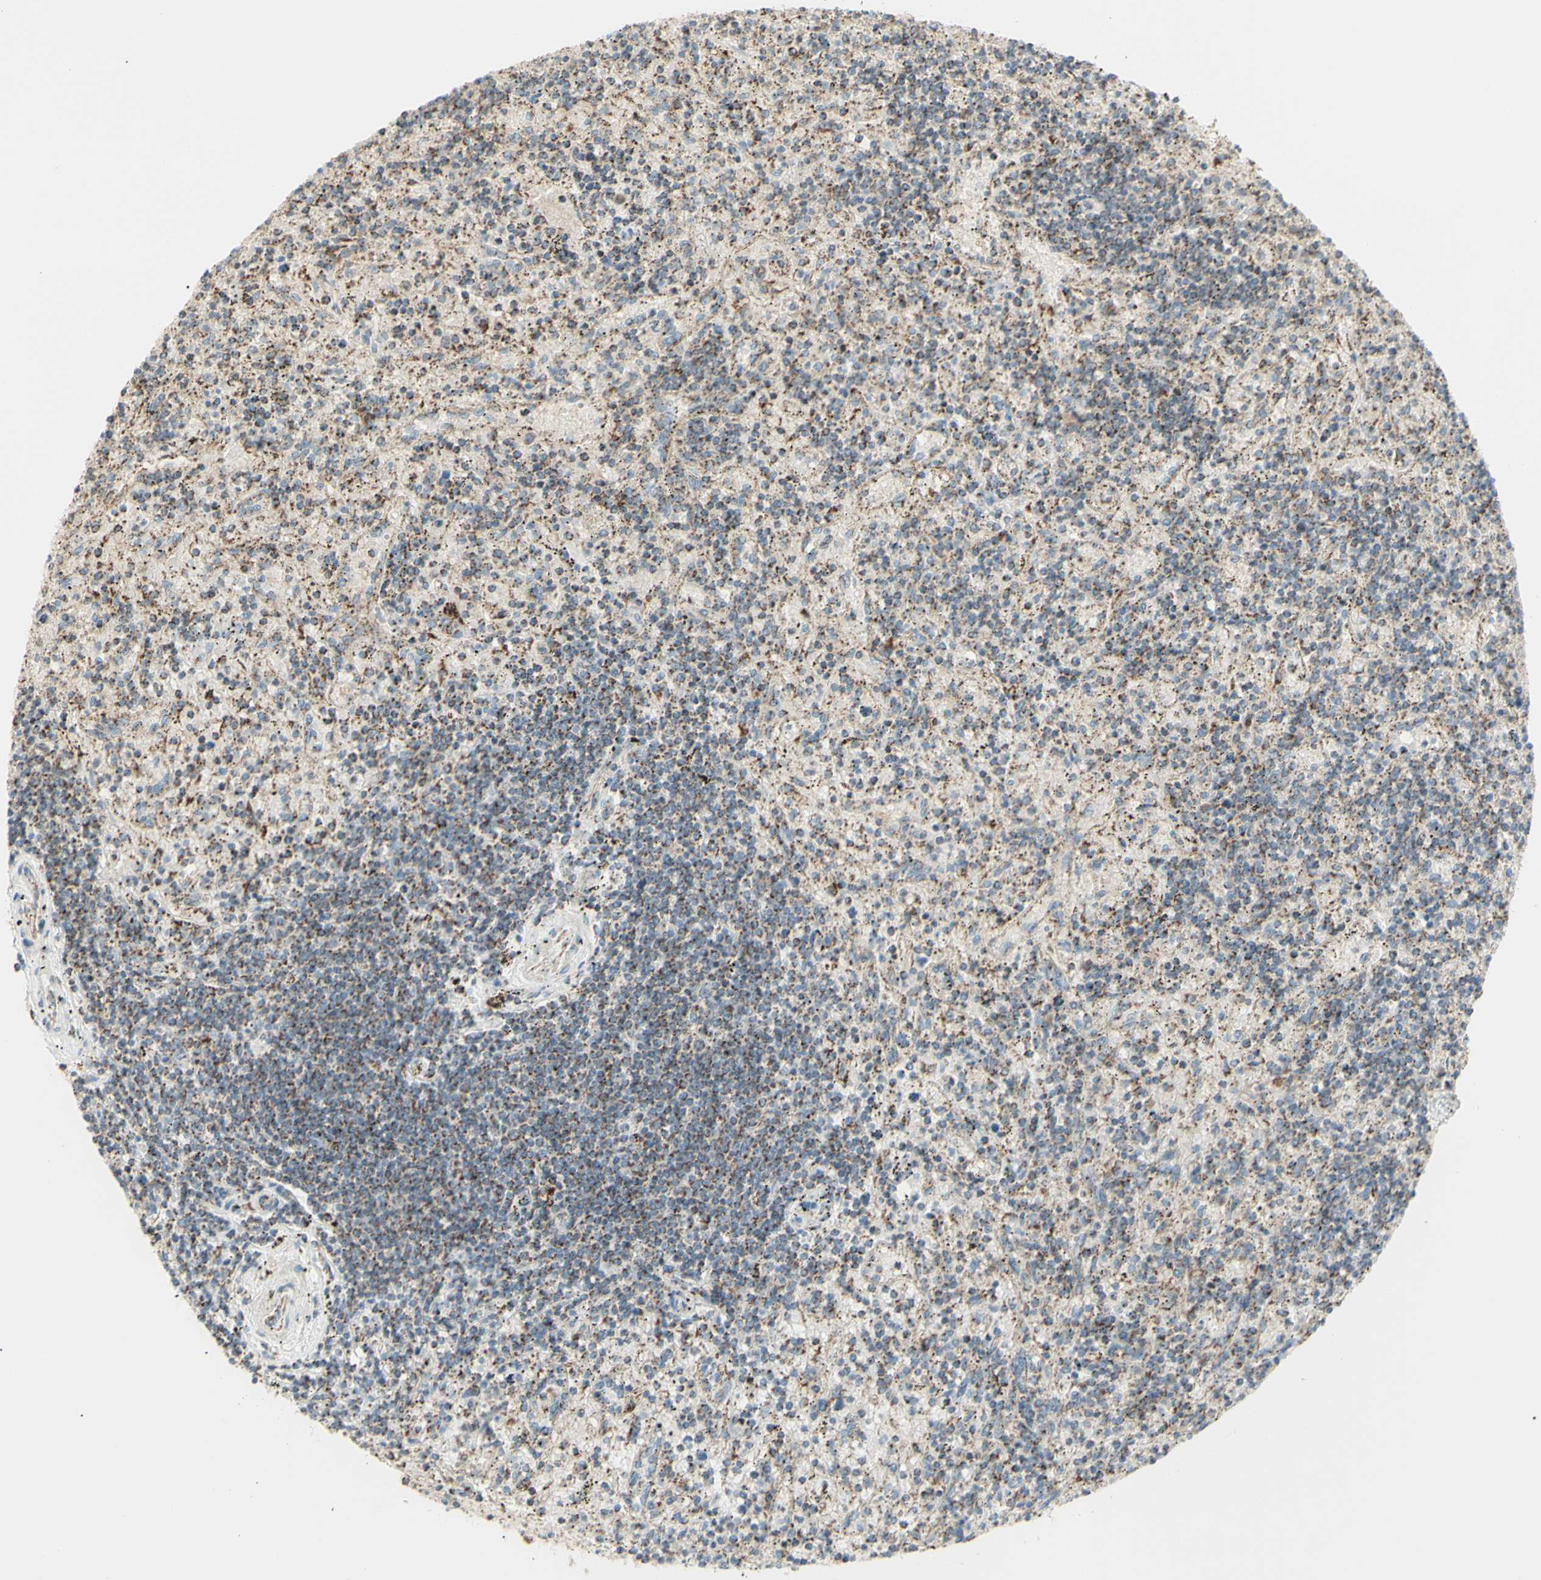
{"staining": {"intensity": "moderate", "quantity": "25%-75%", "location": "cytoplasmic/membranous"}, "tissue": "lymphoma", "cell_type": "Tumor cells", "image_type": "cancer", "snomed": [{"axis": "morphology", "description": "Malignant lymphoma, non-Hodgkin's type, Low grade"}, {"axis": "topography", "description": "Spleen"}], "caption": "This image shows lymphoma stained with immunohistochemistry (IHC) to label a protein in brown. The cytoplasmic/membranous of tumor cells show moderate positivity for the protein. Nuclei are counter-stained blue.", "gene": "LETM1", "patient": {"sex": "male", "age": 76}}